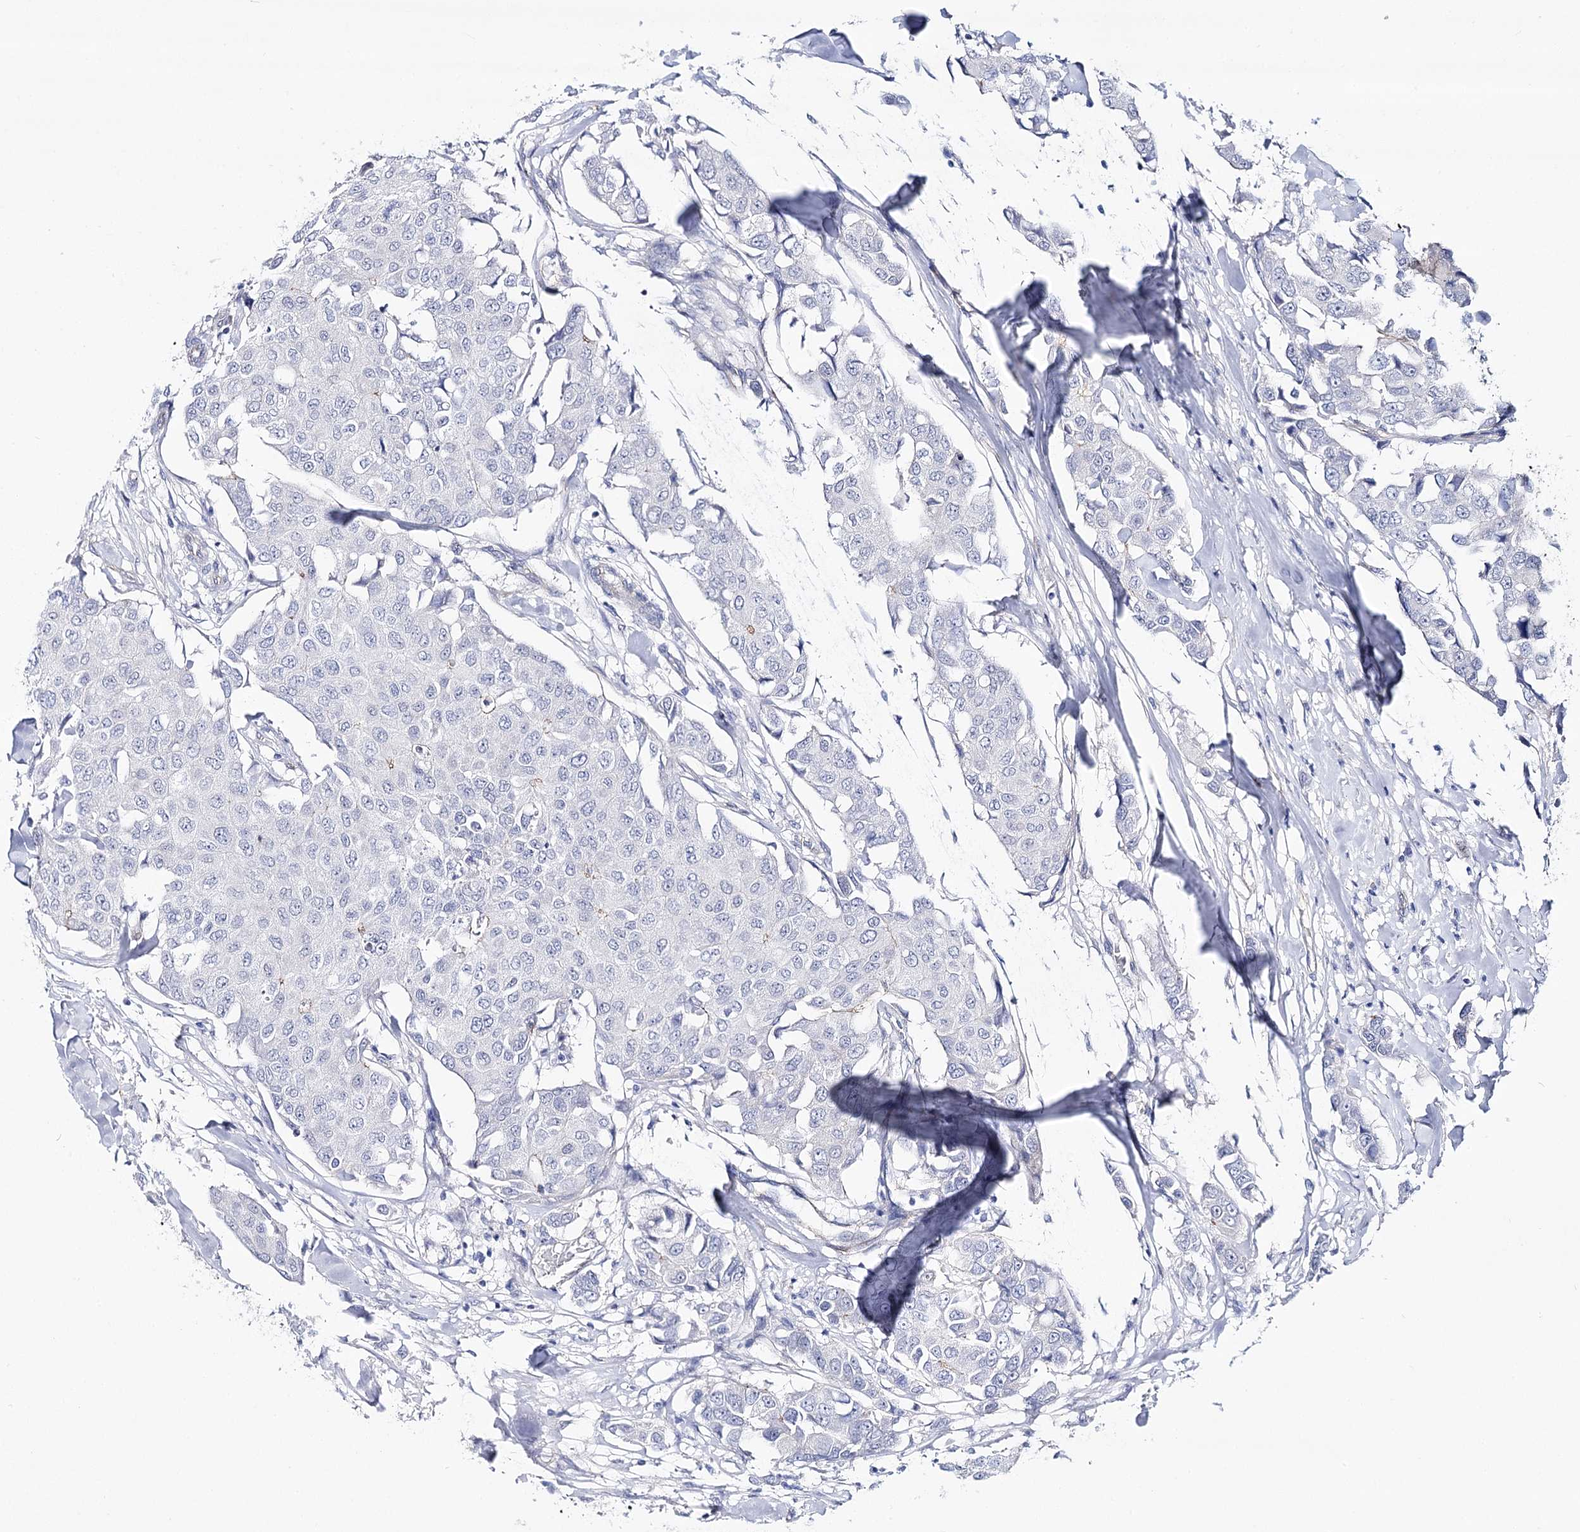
{"staining": {"intensity": "negative", "quantity": "none", "location": "none"}, "tissue": "breast cancer", "cell_type": "Tumor cells", "image_type": "cancer", "snomed": [{"axis": "morphology", "description": "Duct carcinoma"}, {"axis": "topography", "description": "Breast"}], "caption": "Immunohistochemistry micrograph of neoplastic tissue: breast invasive ductal carcinoma stained with DAB (3,3'-diaminobenzidine) exhibits no significant protein staining in tumor cells.", "gene": "NRAP", "patient": {"sex": "female", "age": 80}}